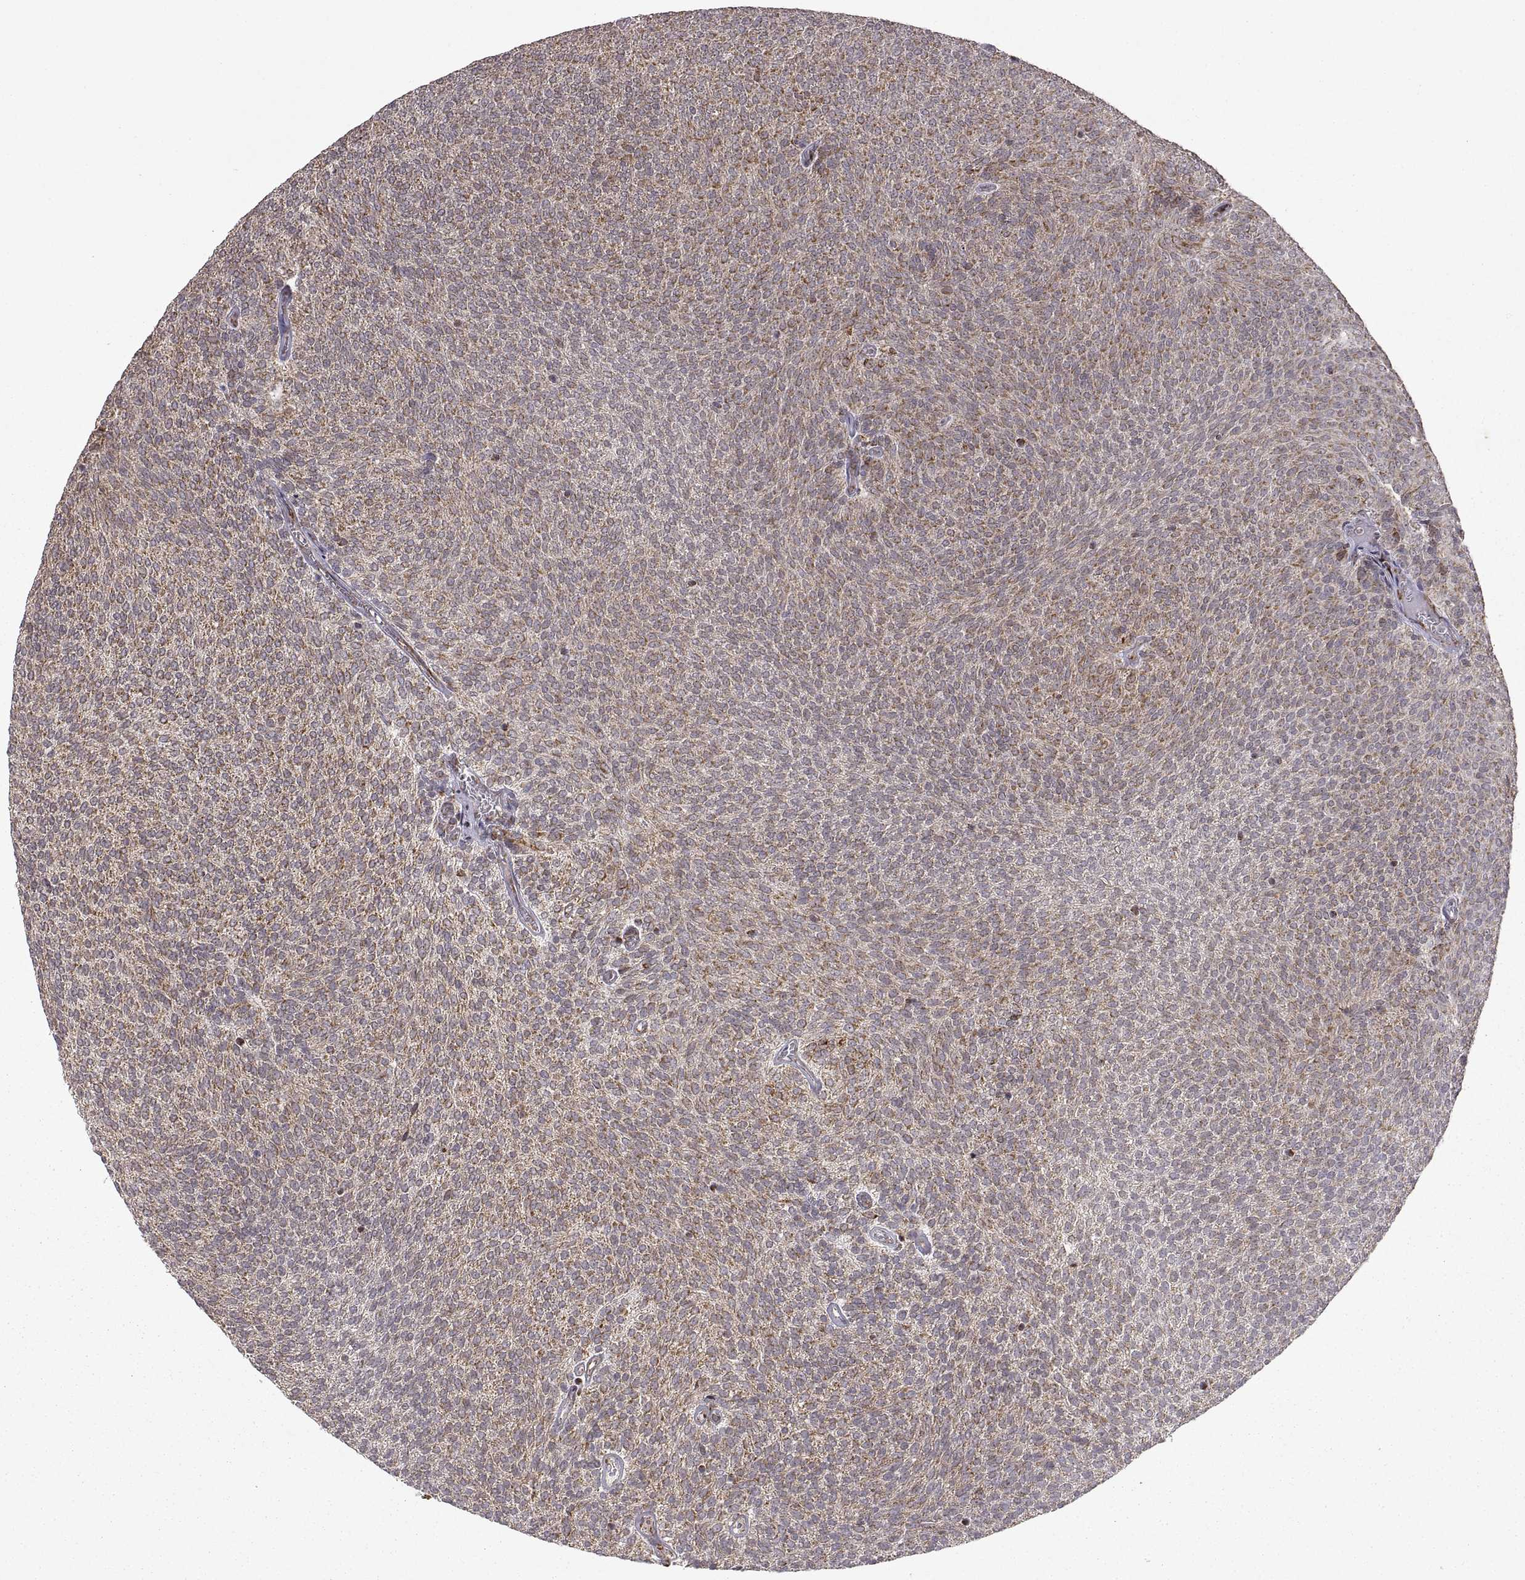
{"staining": {"intensity": "weak", "quantity": ">75%", "location": "cytoplasmic/membranous"}, "tissue": "urothelial cancer", "cell_type": "Tumor cells", "image_type": "cancer", "snomed": [{"axis": "morphology", "description": "Urothelial carcinoma, Low grade"}, {"axis": "topography", "description": "Urinary bladder"}], "caption": "Immunohistochemistry of urothelial cancer exhibits low levels of weak cytoplasmic/membranous positivity in approximately >75% of tumor cells.", "gene": "MANBAL", "patient": {"sex": "male", "age": 77}}